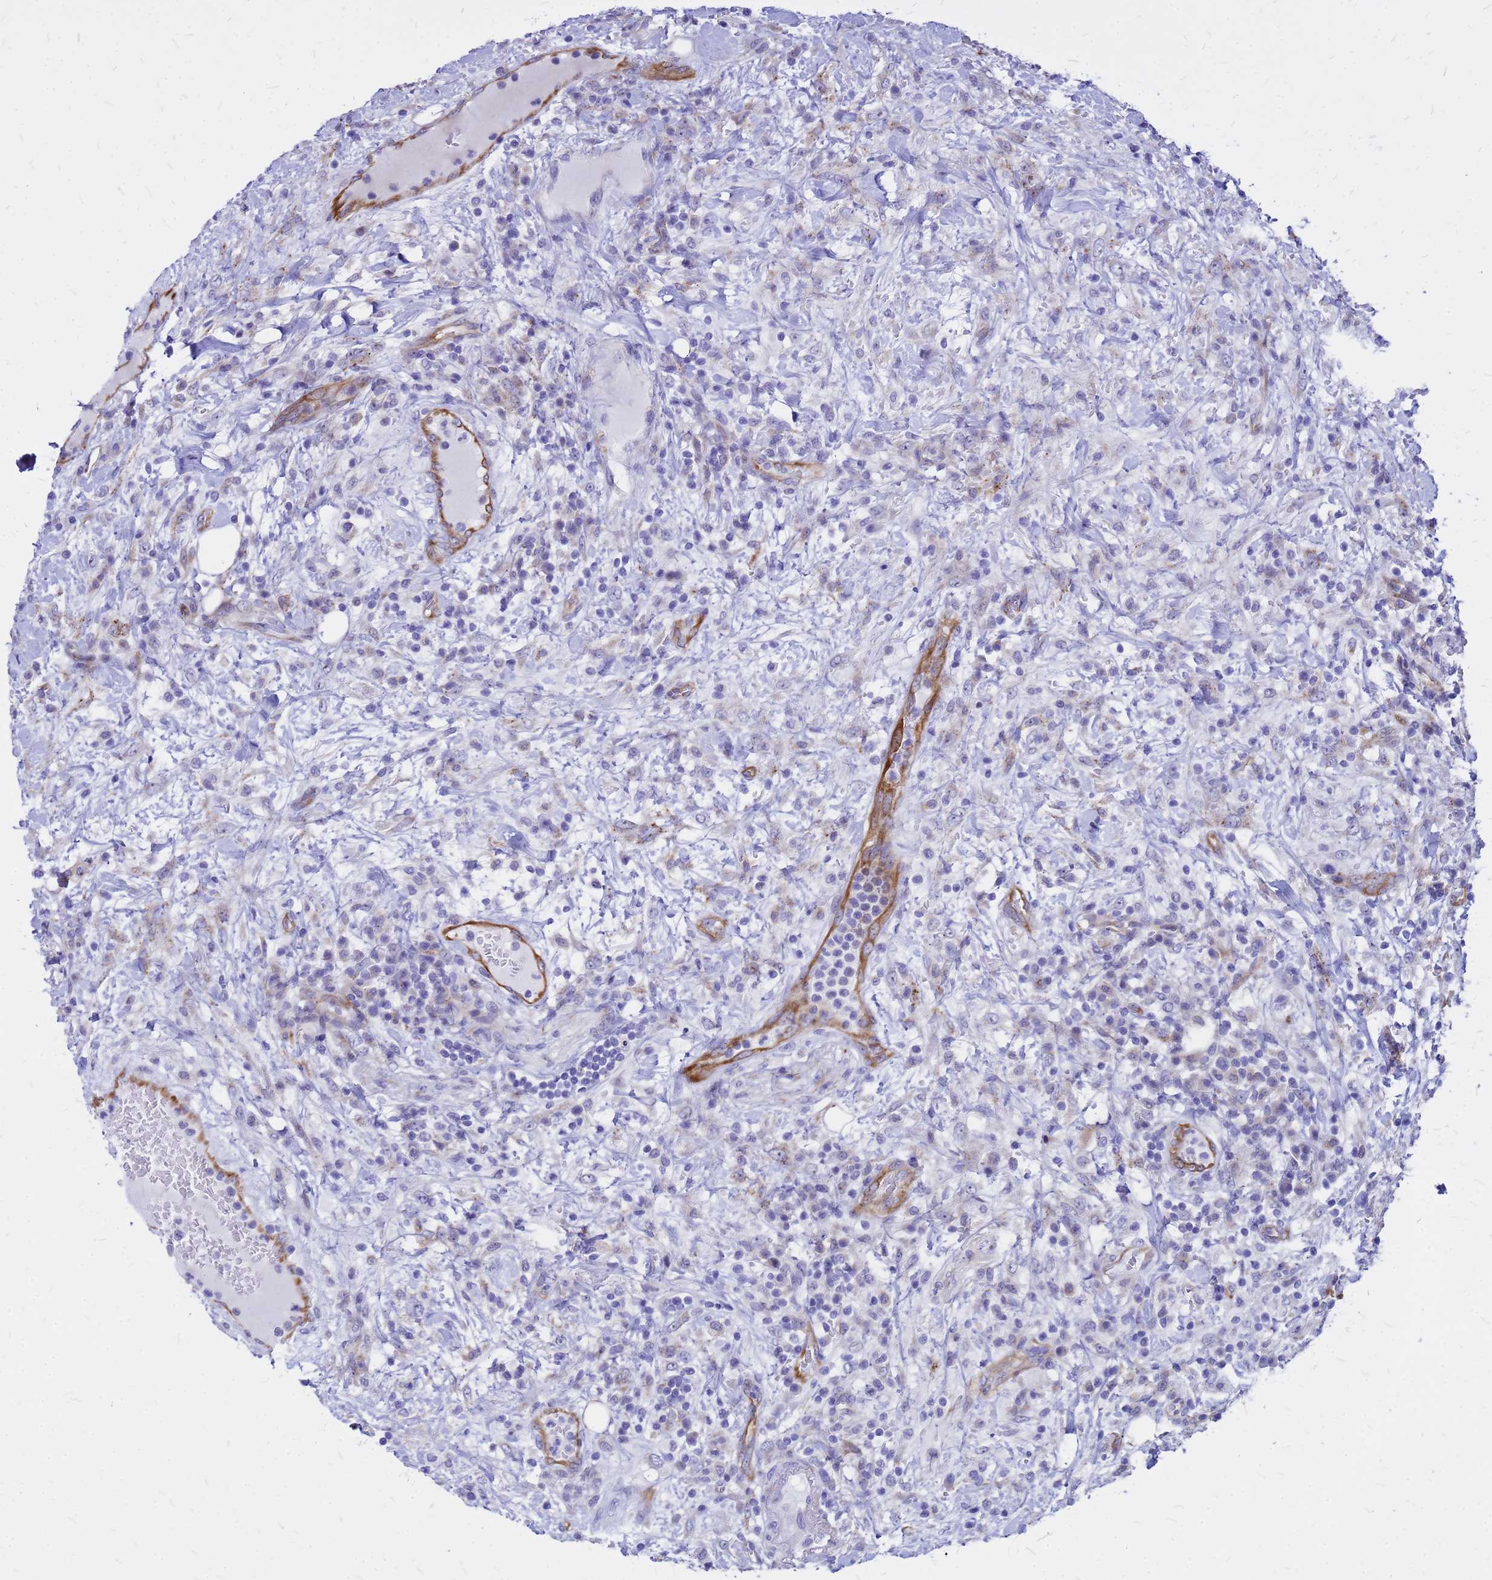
{"staining": {"intensity": "moderate", "quantity": "<25%", "location": "cytoplasmic/membranous"}, "tissue": "lymphoma", "cell_type": "Tumor cells", "image_type": "cancer", "snomed": [{"axis": "morphology", "description": "Malignant lymphoma, non-Hodgkin's type, High grade"}, {"axis": "topography", "description": "Colon"}], "caption": "A micrograph of human lymphoma stained for a protein exhibits moderate cytoplasmic/membranous brown staining in tumor cells. The protein of interest is stained brown, and the nuclei are stained in blue (DAB (3,3'-diaminobenzidine) IHC with brightfield microscopy, high magnification).", "gene": "NOSTRIN", "patient": {"sex": "female", "age": 53}}